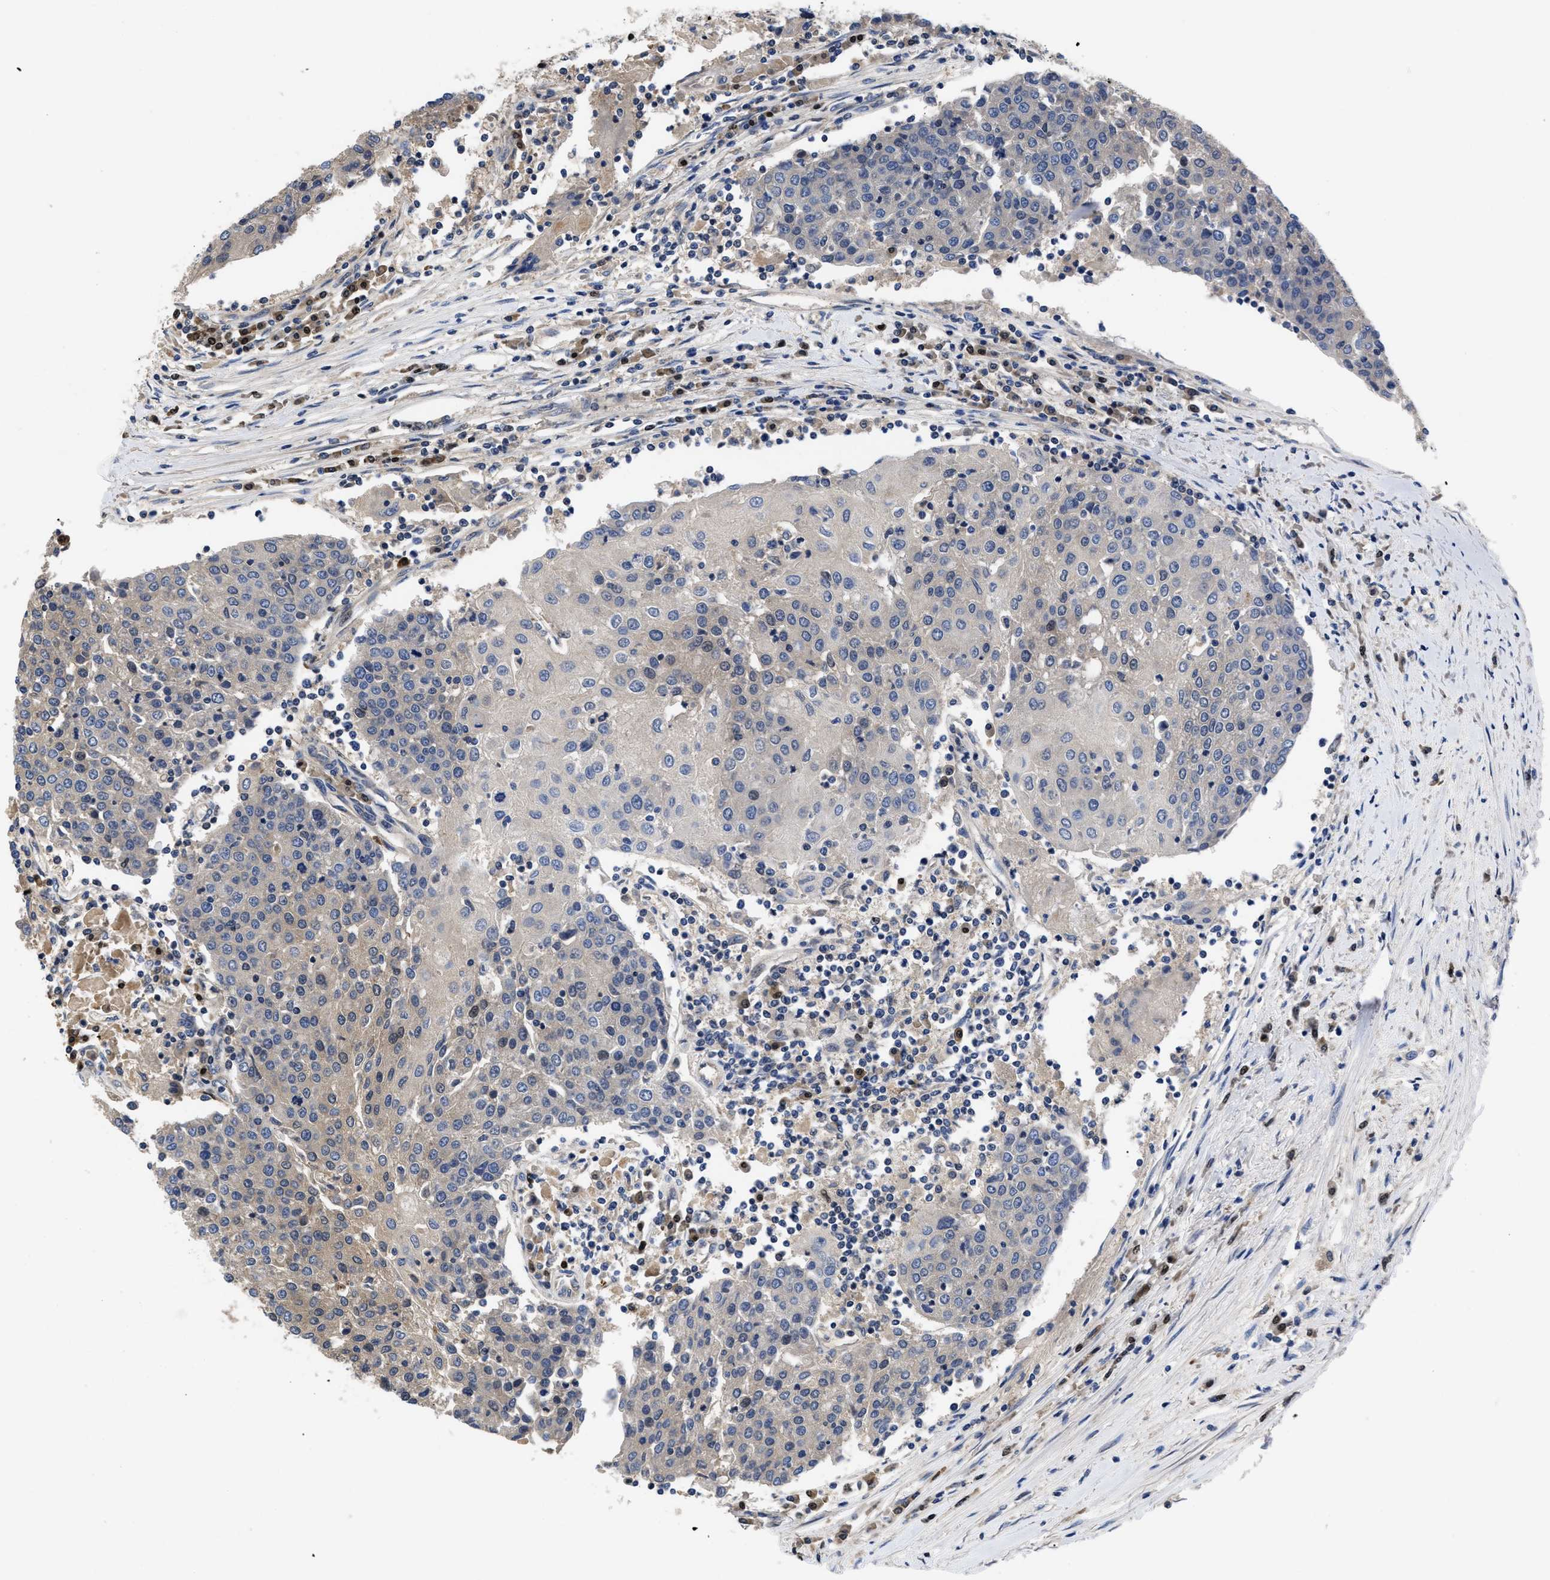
{"staining": {"intensity": "weak", "quantity": "<25%", "location": "nuclear"}, "tissue": "urothelial cancer", "cell_type": "Tumor cells", "image_type": "cancer", "snomed": [{"axis": "morphology", "description": "Urothelial carcinoma, High grade"}, {"axis": "topography", "description": "Urinary bladder"}], "caption": "Image shows no protein positivity in tumor cells of high-grade urothelial carcinoma tissue.", "gene": "FAM200A", "patient": {"sex": "female", "age": 85}}